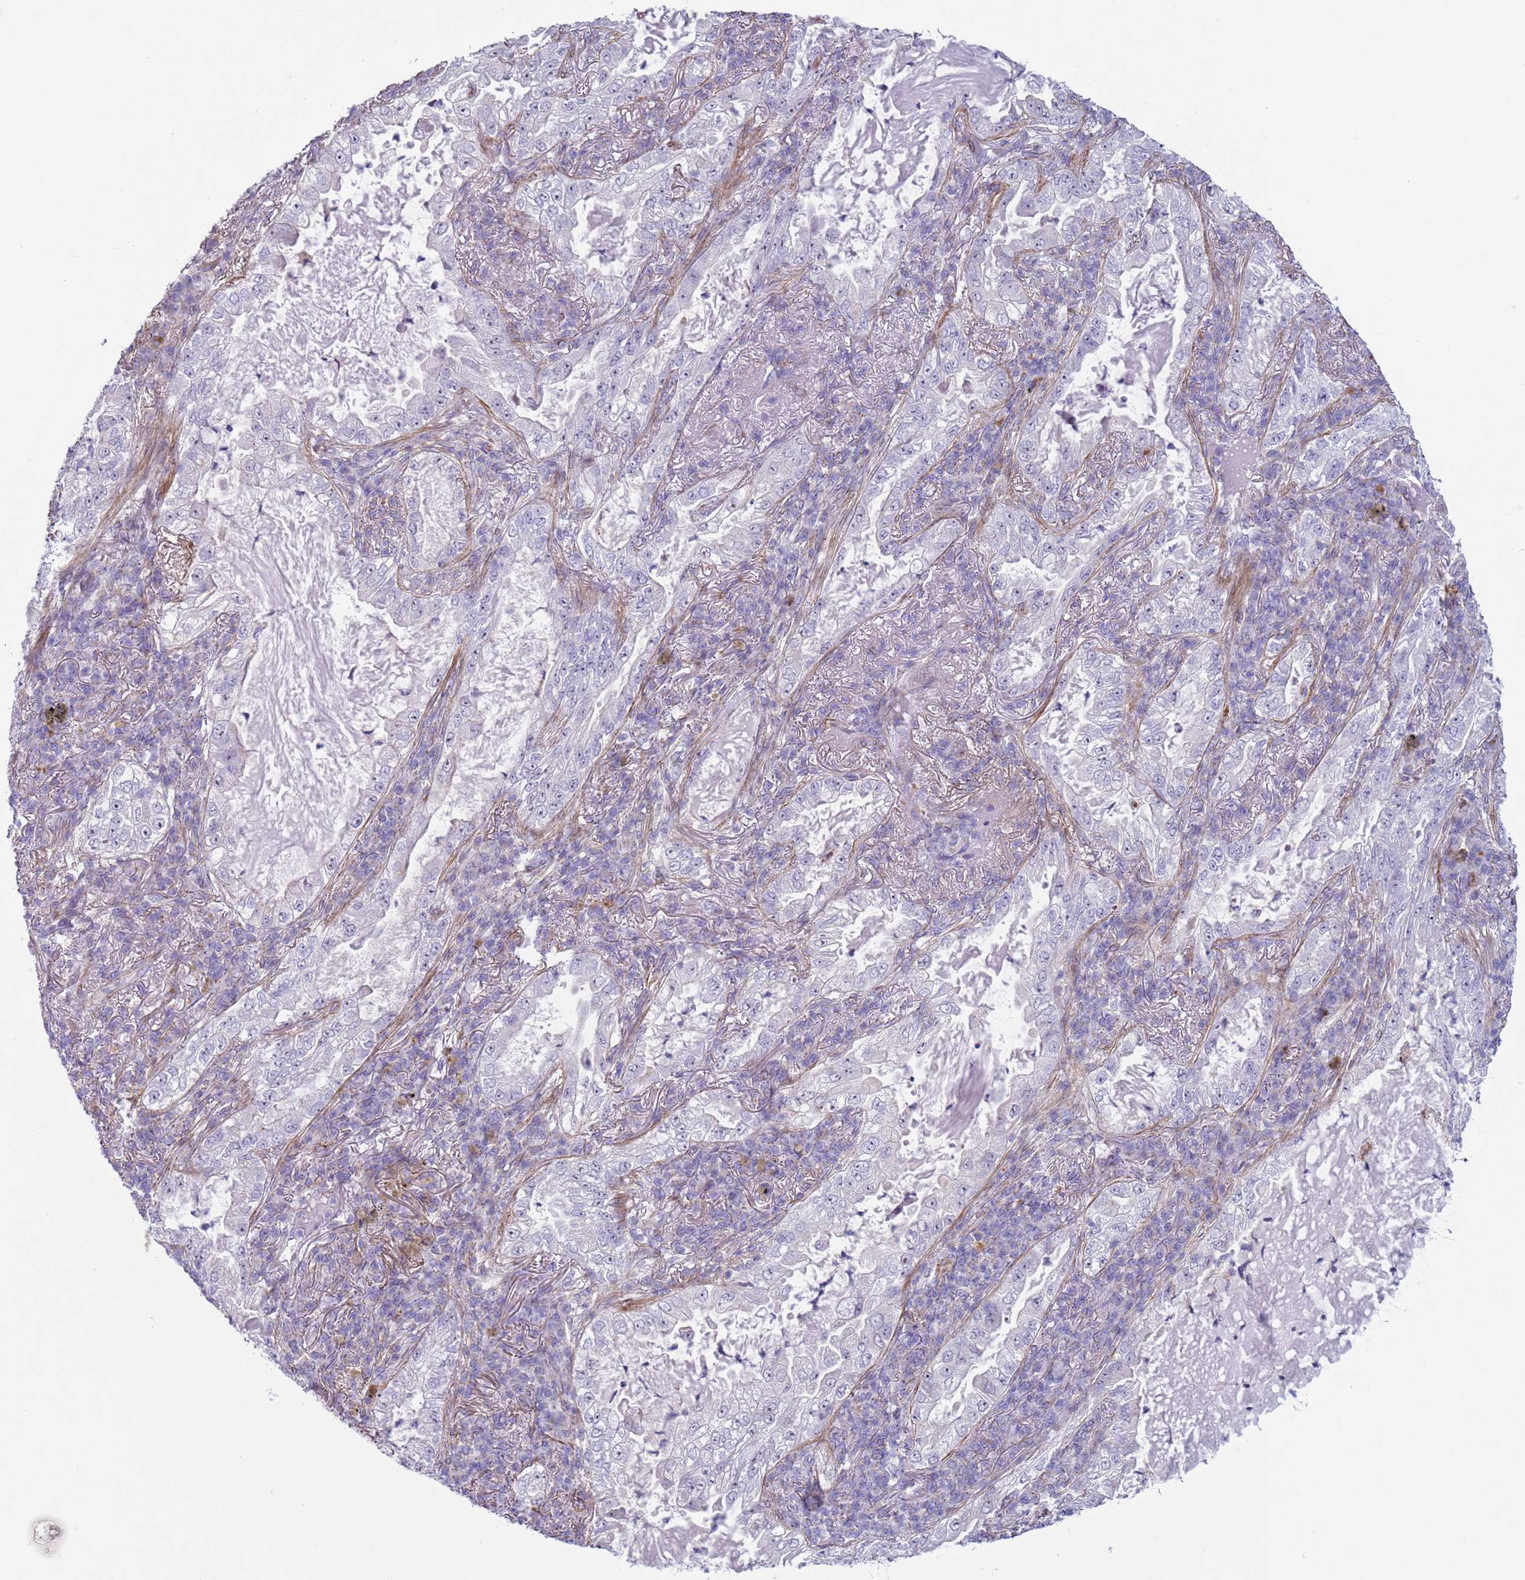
{"staining": {"intensity": "negative", "quantity": "none", "location": "none"}, "tissue": "lung cancer", "cell_type": "Tumor cells", "image_type": "cancer", "snomed": [{"axis": "morphology", "description": "Adenocarcinoma, NOS"}, {"axis": "topography", "description": "Lung"}], "caption": "This is a photomicrograph of immunohistochemistry staining of adenocarcinoma (lung), which shows no expression in tumor cells.", "gene": "HEATR1", "patient": {"sex": "female", "age": 73}}